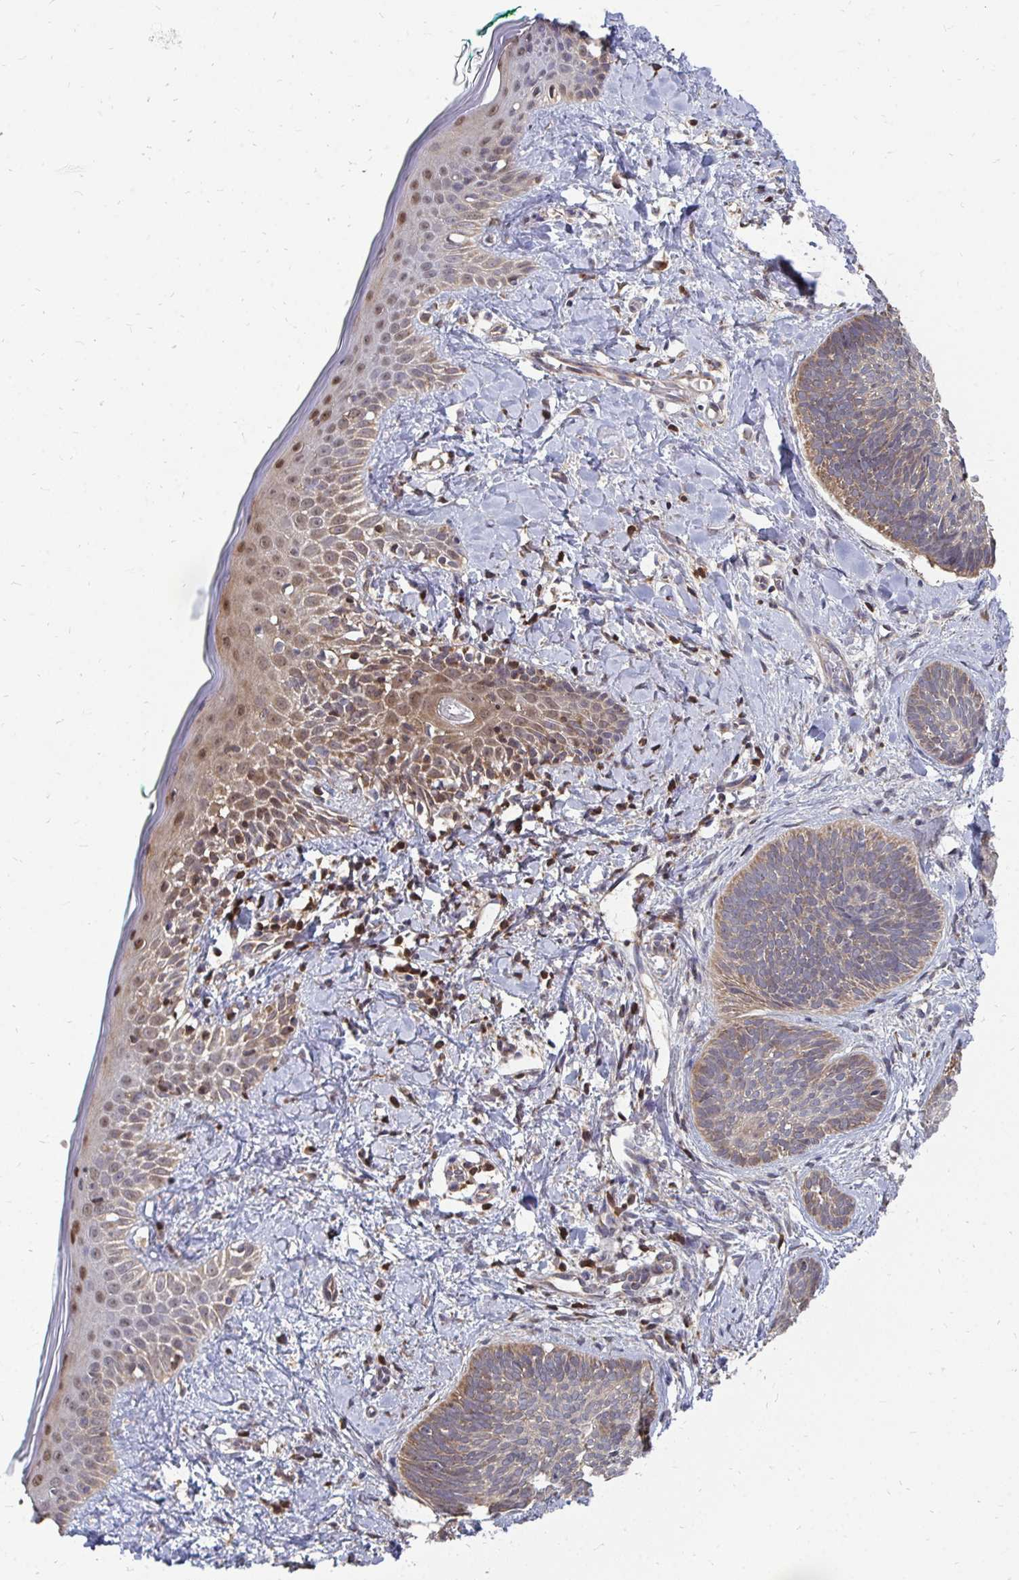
{"staining": {"intensity": "weak", "quantity": ">75%", "location": "cytoplasmic/membranous"}, "tissue": "skin cancer", "cell_type": "Tumor cells", "image_type": "cancer", "snomed": [{"axis": "morphology", "description": "Basal cell carcinoma"}, {"axis": "topography", "description": "Skin"}], "caption": "IHC micrograph of human skin cancer stained for a protein (brown), which exhibits low levels of weak cytoplasmic/membranous expression in about >75% of tumor cells.", "gene": "DNAJA2", "patient": {"sex": "female", "age": 81}}